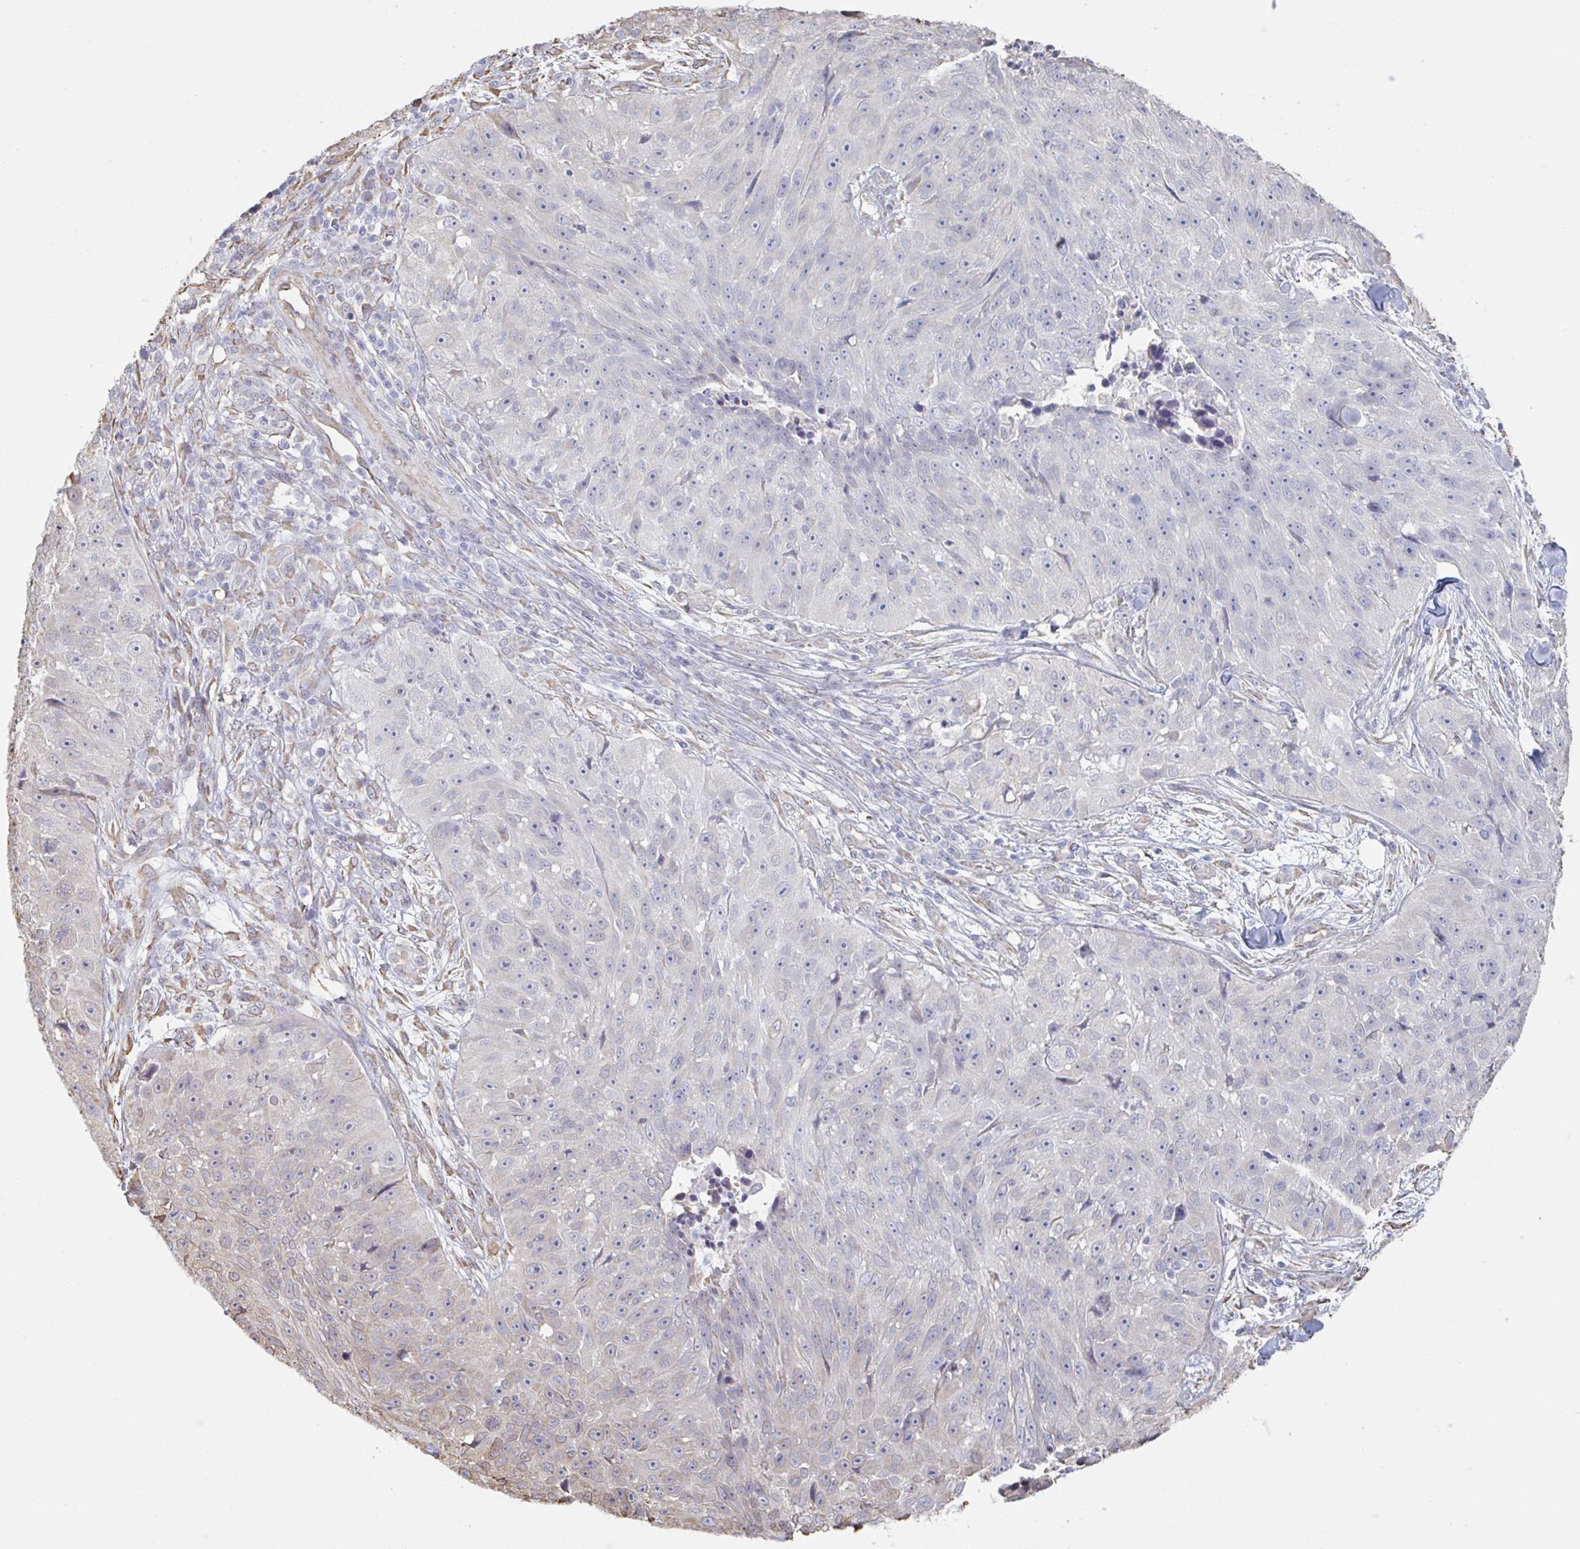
{"staining": {"intensity": "negative", "quantity": "none", "location": "none"}, "tissue": "skin cancer", "cell_type": "Tumor cells", "image_type": "cancer", "snomed": [{"axis": "morphology", "description": "Squamous cell carcinoma, NOS"}, {"axis": "topography", "description": "Skin"}], "caption": "Immunohistochemical staining of skin cancer demonstrates no significant positivity in tumor cells. (Stains: DAB (3,3'-diaminobenzidine) immunohistochemistry with hematoxylin counter stain, Microscopy: brightfield microscopy at high magnification).", "gene": "RAB5IF", "patient": {"sex": "female", "age": 87}}